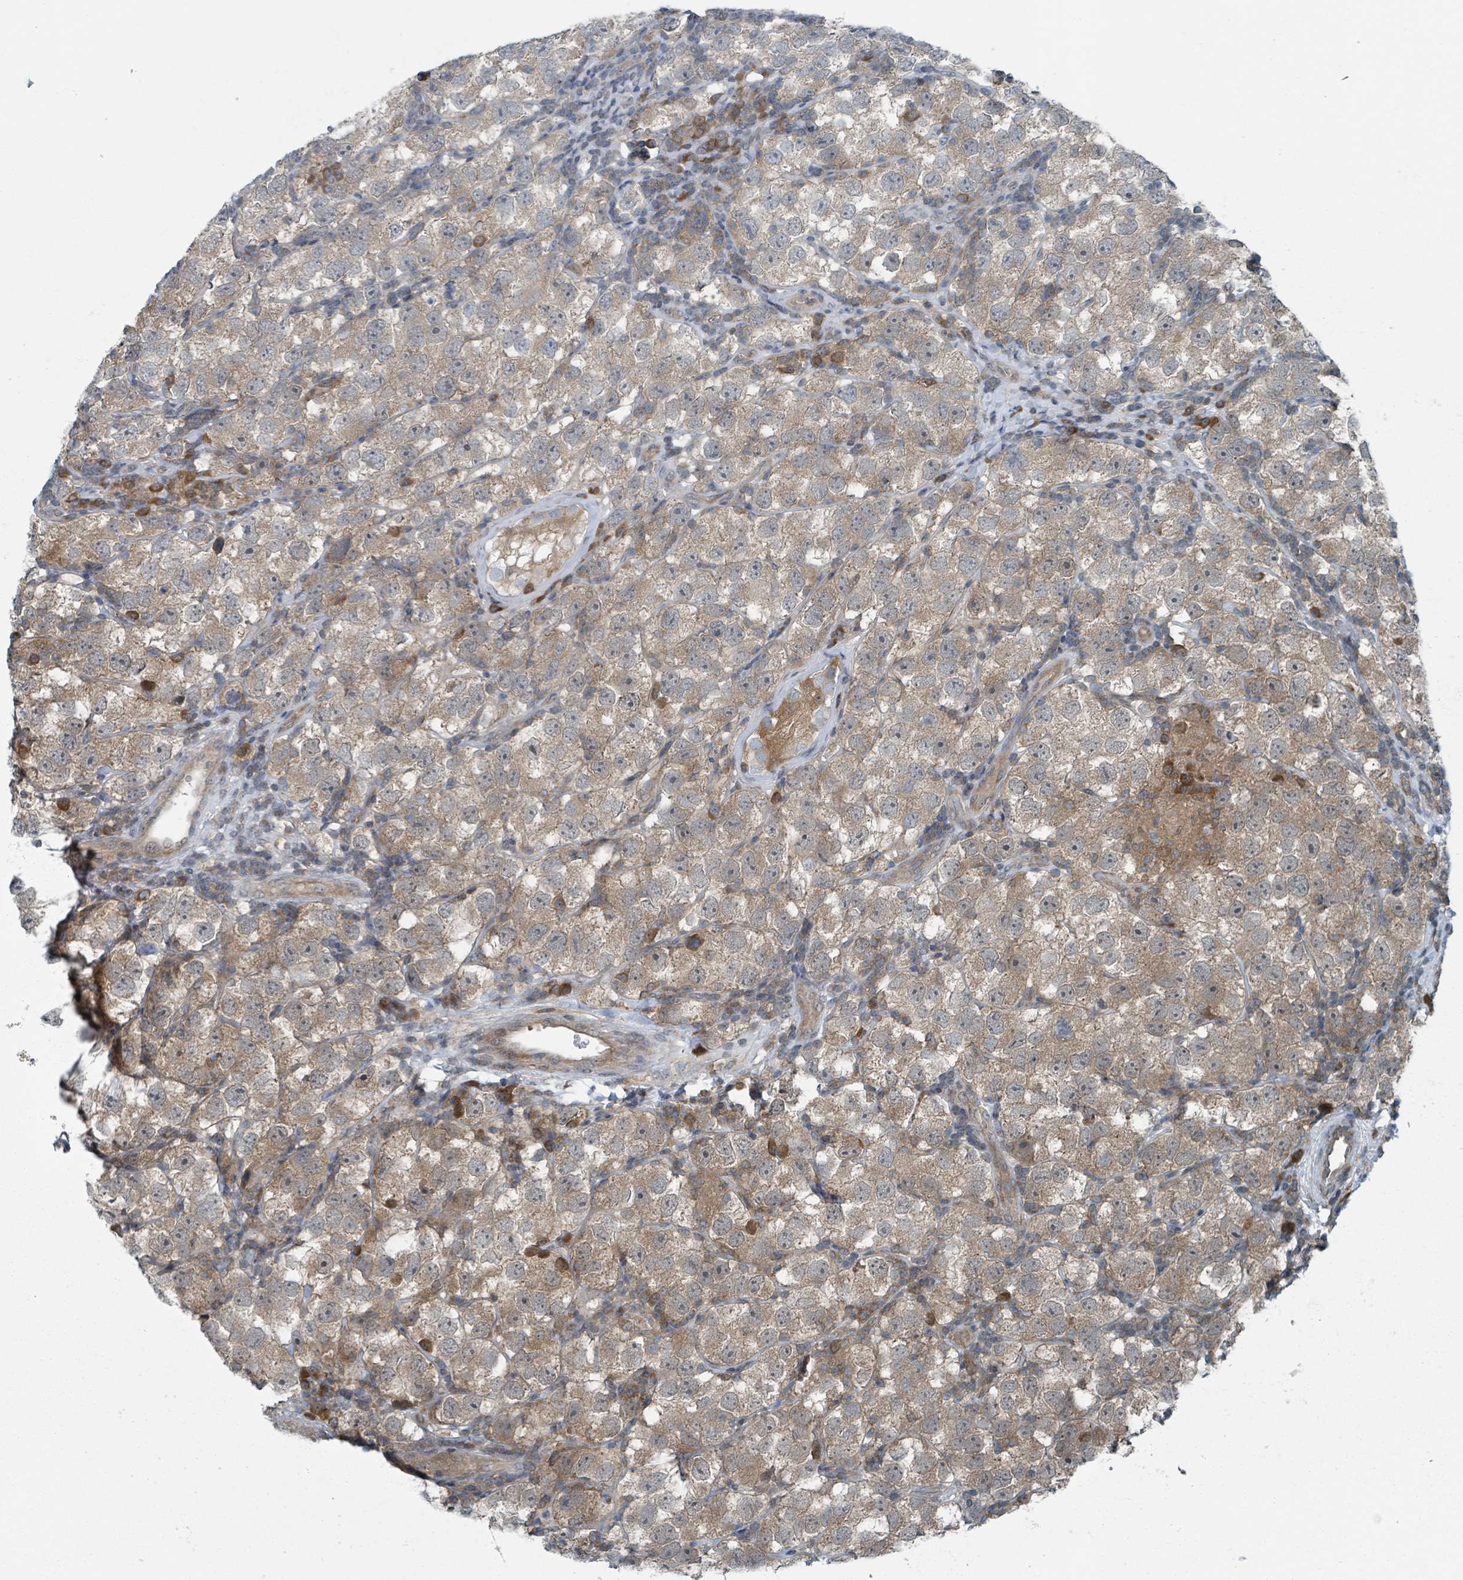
{"staining": {"intensity": "weak", "quantity": ">75%", "location": "cytoplasmic/membranous,nuclear"}, "tissue": "testis cancer", "cell_type": "Tumor cells", "image_type": "cancer", "snomed": [{"axis": "morphology", "description": "Seminoma, NOS"}, {"axis": "topography", "description": "Testis"}], "caption": "There is low levels of weak cytoplasmic/membranous and nuclear positivity in tumor cells of testis cancer, as demonstrated by immunohistochemical staining (brown color).", "gene": "GOLGA7", "patient": {"sex": "male", "age": 26}}